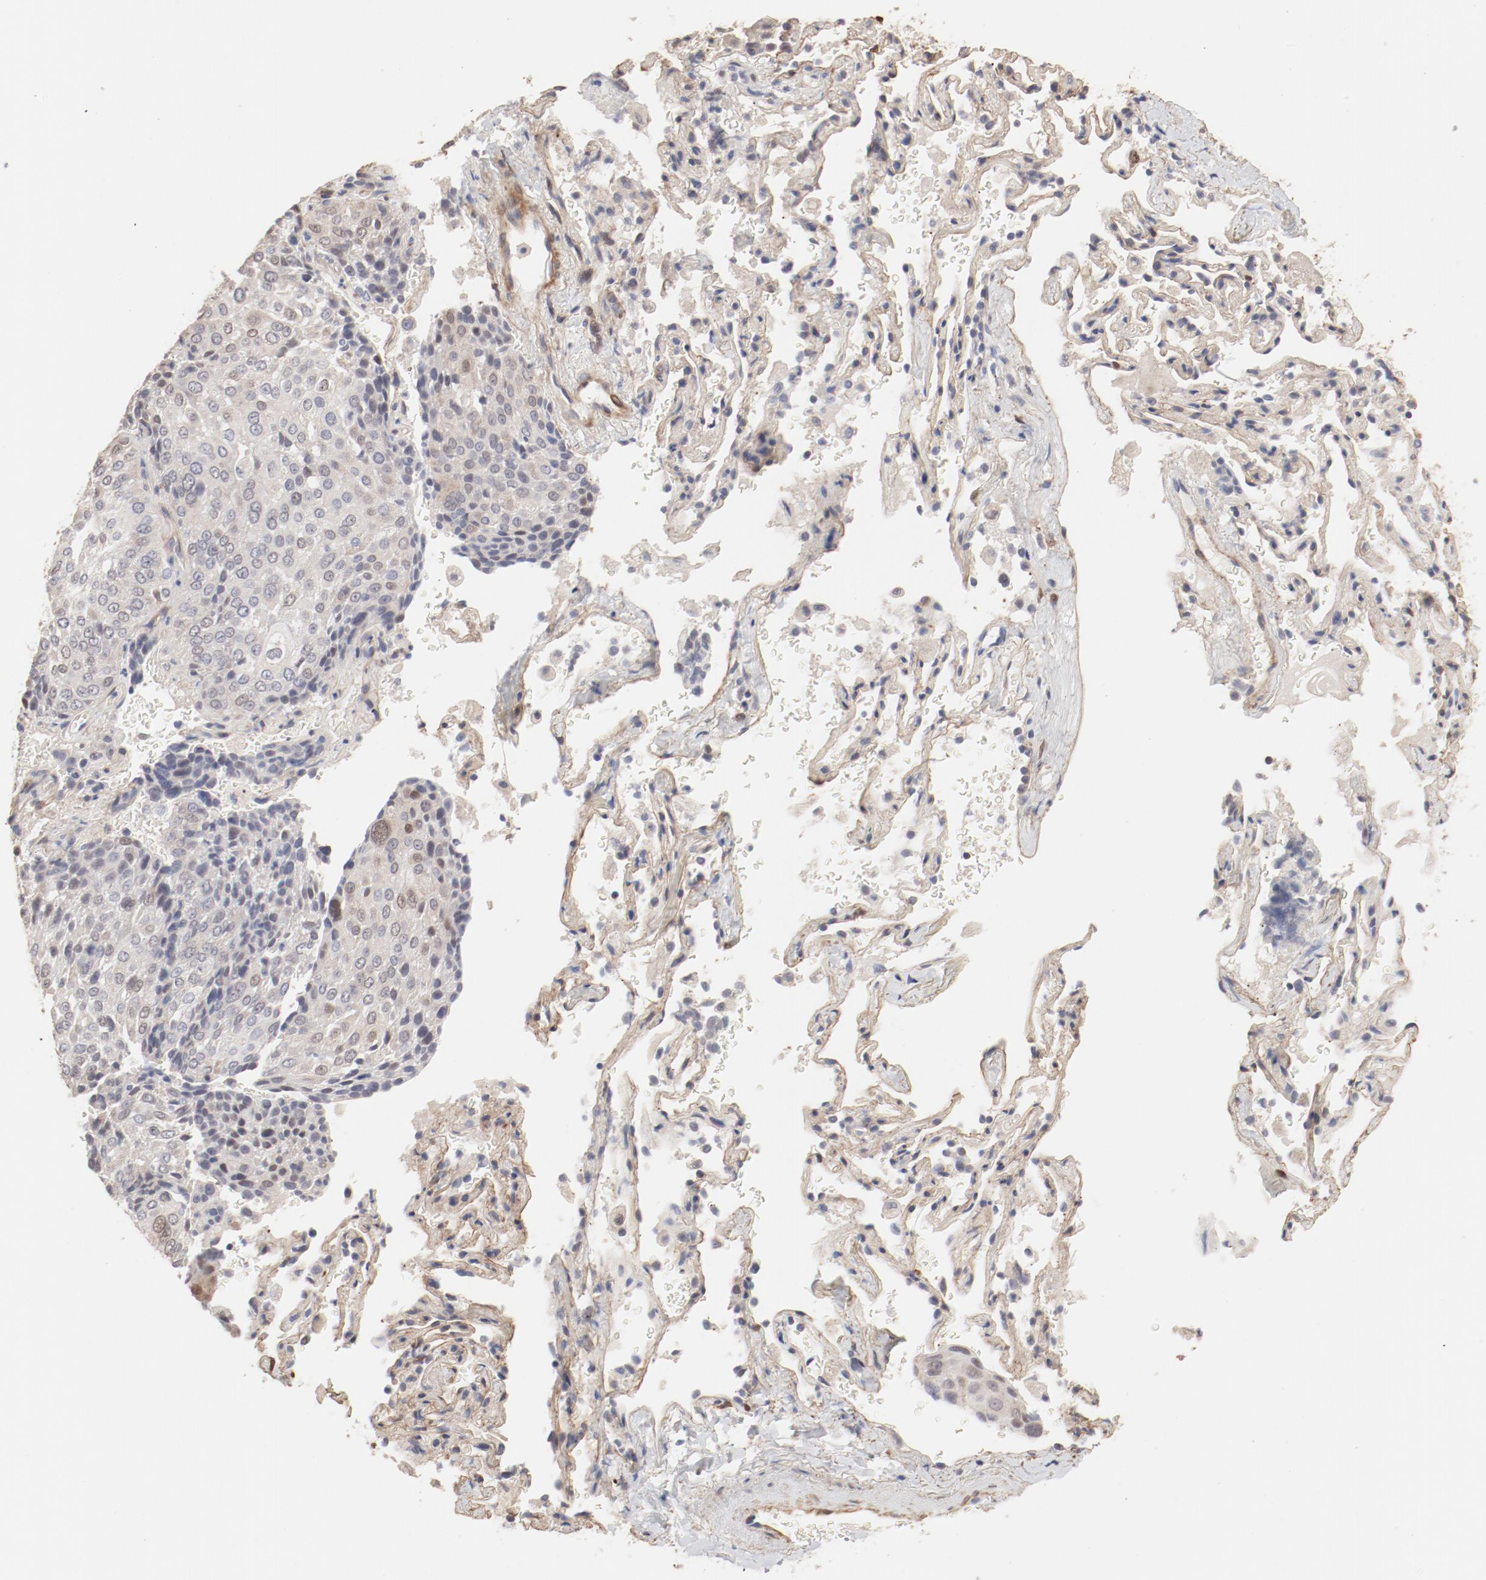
{"staining": {"intensity": "weak", "quantity": "<25%", "location": "nuclear"}, "tissue": "lung cancer", "cell_type": "Tumor cells", "image_type": "cancer", "snomed": [{"axis": "morphology", "description": "Squamous cell carcinoma, NOS"}, {"axis": "topography", "description": "Lung"}], "caption": "This is a micrograph of immunohistochemistry staining of lung squamous cell carcinoma, which shows no staining in tumor cells. (Immunohistochemistry, brightfield microscopy, high magnification).", "gene": "MAGED4", "patient": {"sex": "male", "age": 54}}